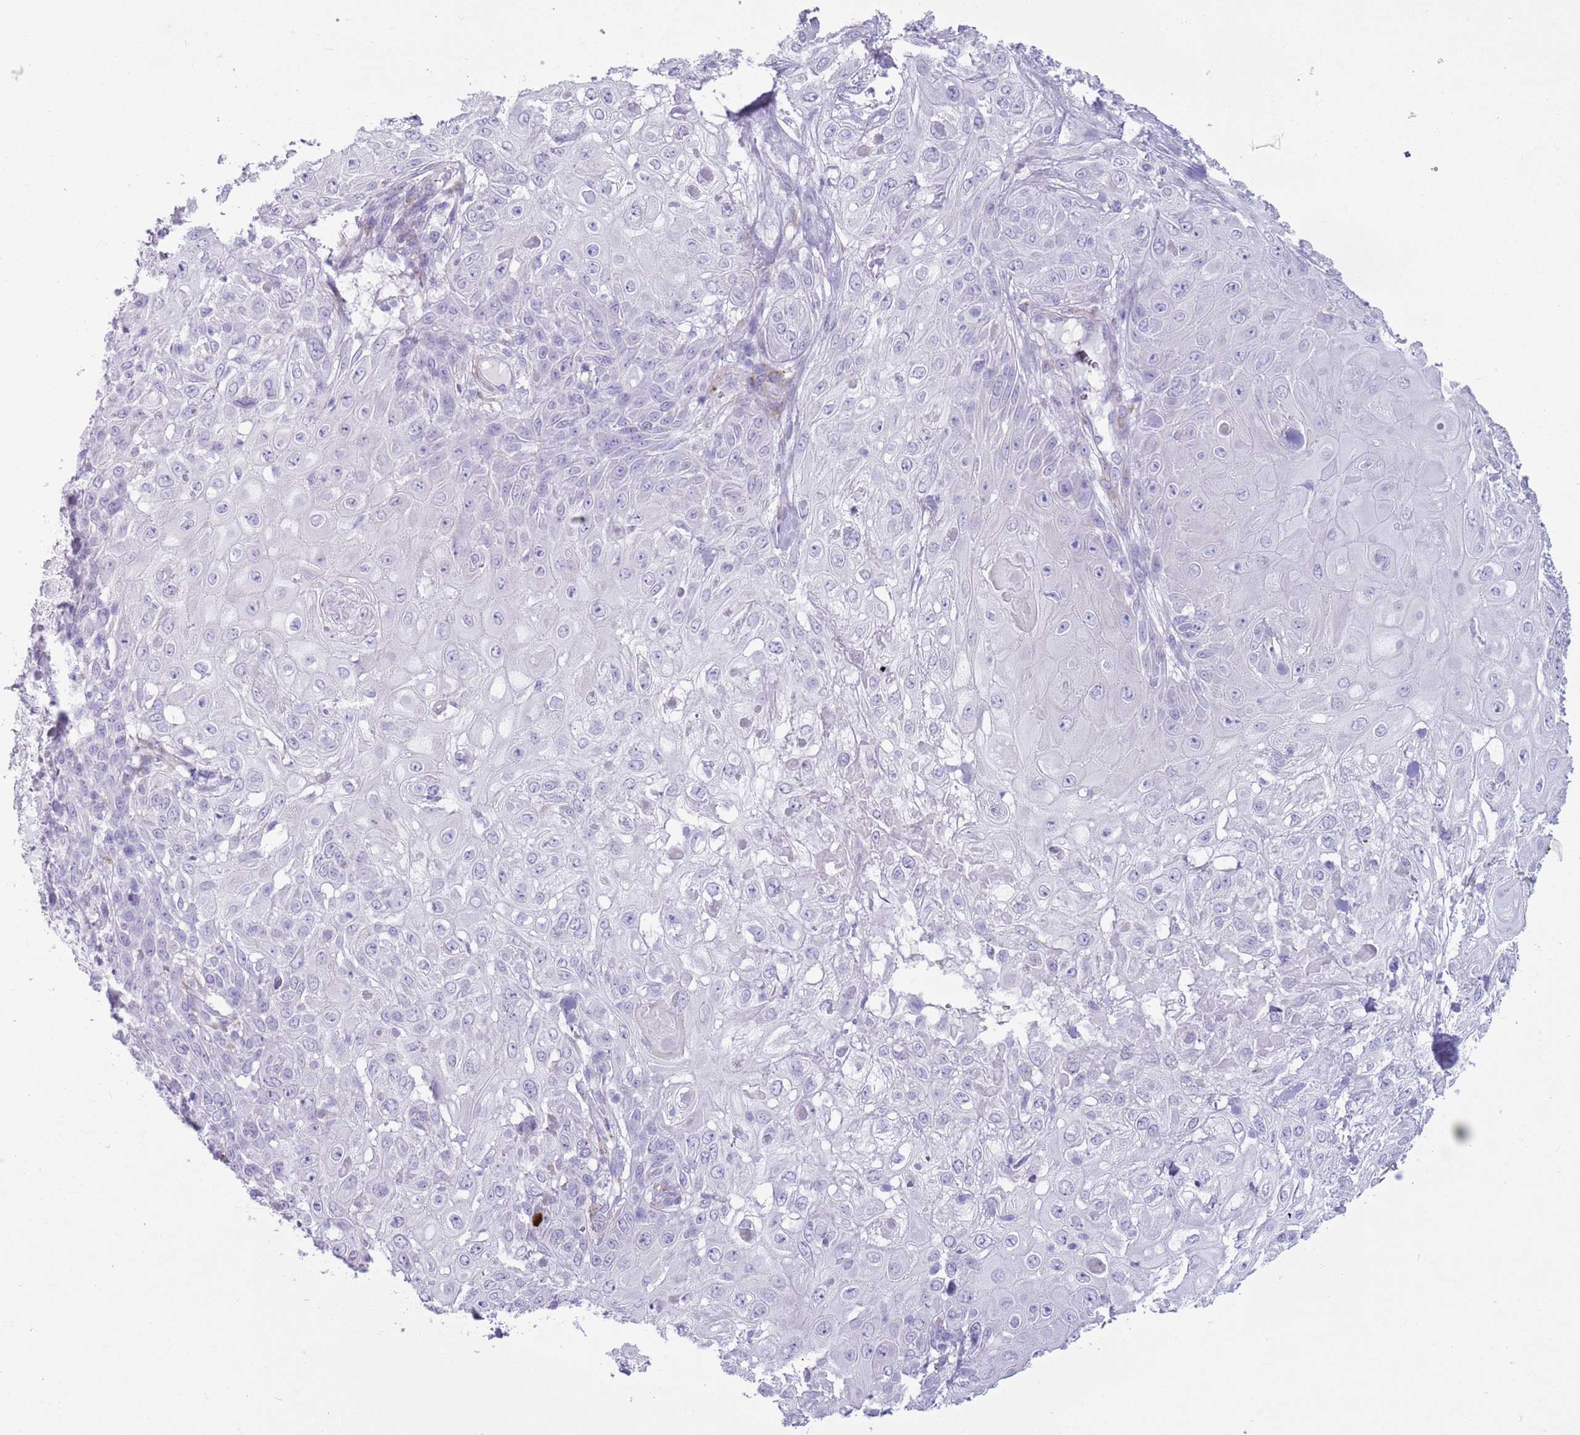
{"staining": {"intensity": "negative", "quantity": "none", "location": "none"}, "tissue": "skin cancer", "cell_type": "Tumor cells", "image_type": "cancer", "snomed": [{"axis": "morphology", "description": "Normal tissue, NOS"}, {"axis": "morphology", "description": "Squamous cell carcinoma, NOS"}, {"axis": "topography", "description": "Skin"}, {"axis": "topography", "description": "Cartilage tissue"}], "caption": "Tumor cells show no significant staining in skin cancer.", "gene": "LY6G5B", "patient": {"sex": "female", "age": 79}}